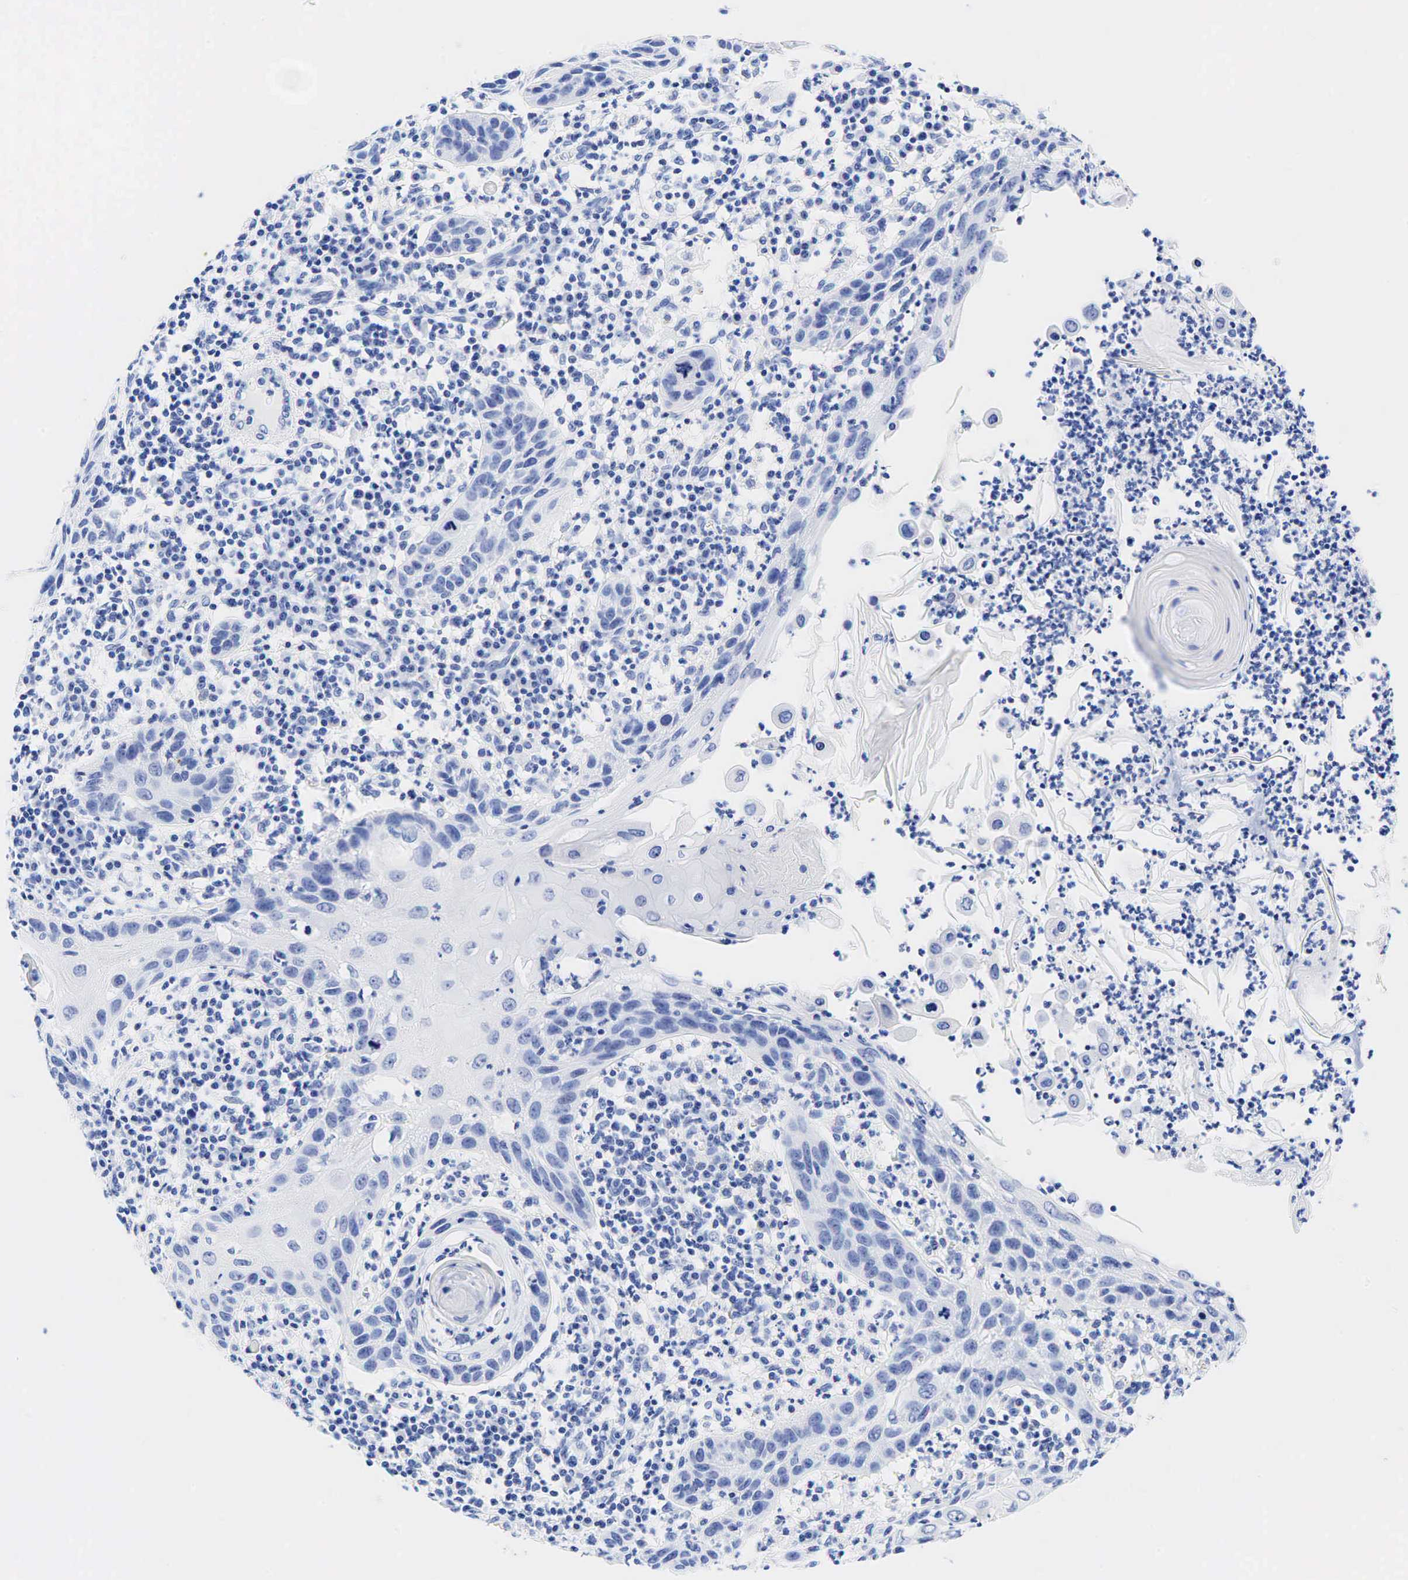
{"staining": {"intensity": "negative", "quantity": "none", "location": "none"}, "tissue": "skin cancer", "cell_type": "Tumor cells", "image_type": "cancer", "snomed": [{"axis": "morphology", "description": "Squamous cell carcinoma, NOS"}, {"axis": "topography", "description": "Skin"}], "caption": "High magnification brightfield microscopy of skin cancer (squamous cell carcinoma) stained with DAB (3,3'-diaminobenzidine) (brown) and counterstained with hematoxylin (blue): tumor cells show no significant staining.", "gene": "CHGA", "patient": {"sex": "female", "age": 74}}